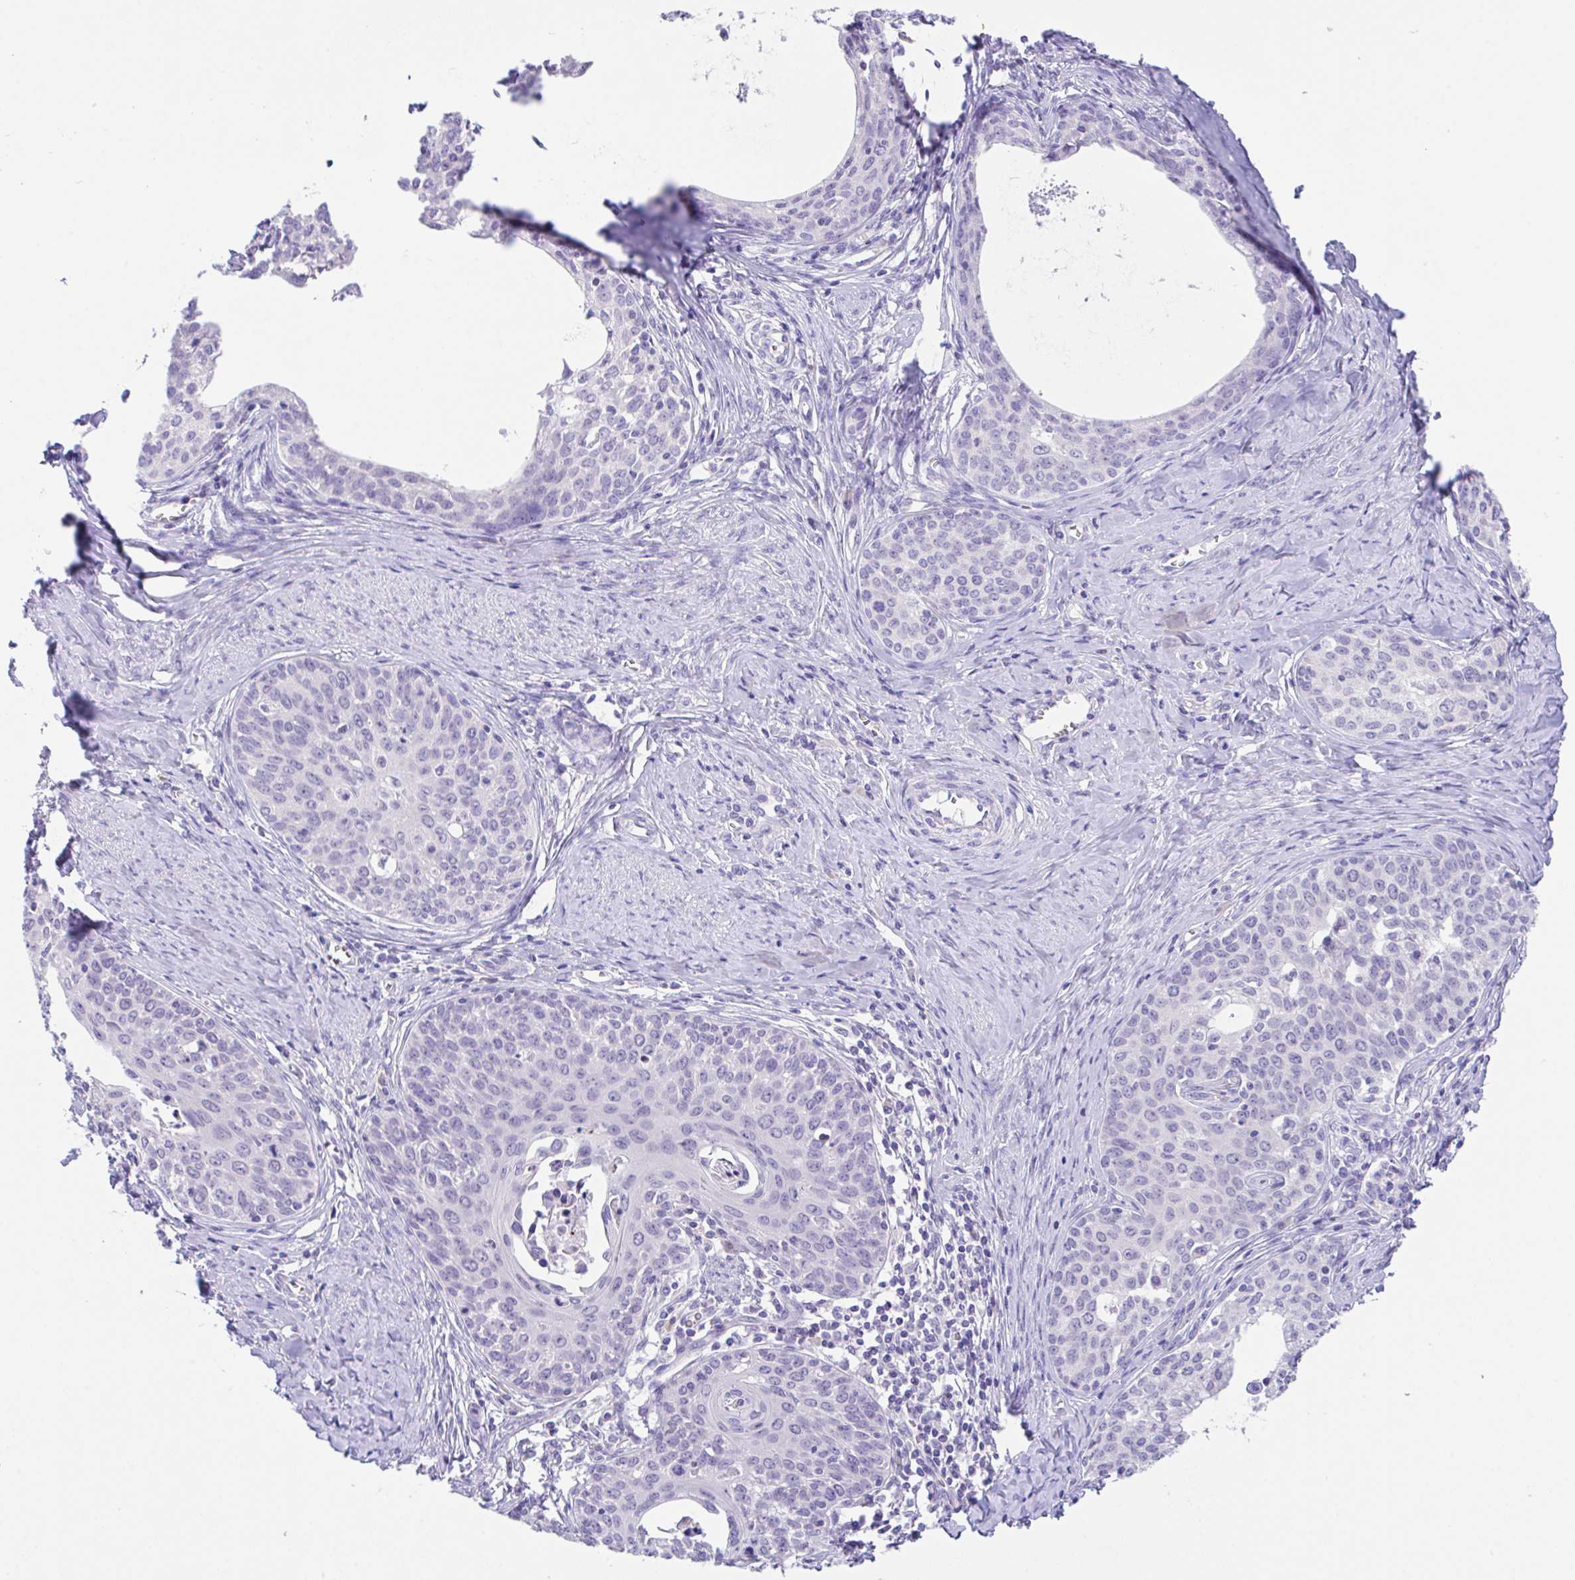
{"staining": {"intensity": "negative", "quantity": "none", "location": "none"}, "tissue": "cervical cancer", "cell_type": "Tumor cells", "image_type": "cancer", "snomed": [{"axis": "morphology", "description": "Squamous cell carcinoma, NOS"}, {"axis": "morphology", "description": "Adenocarcinoma, NOS"}, {"axis": "topography", "description": "Cervix"}], "caption": "Tumor cells are negative for brown protein staining in cervical adenocarcinoma.", "gene": "HACD4", "patient": {"sex": "female", "age": 52}}